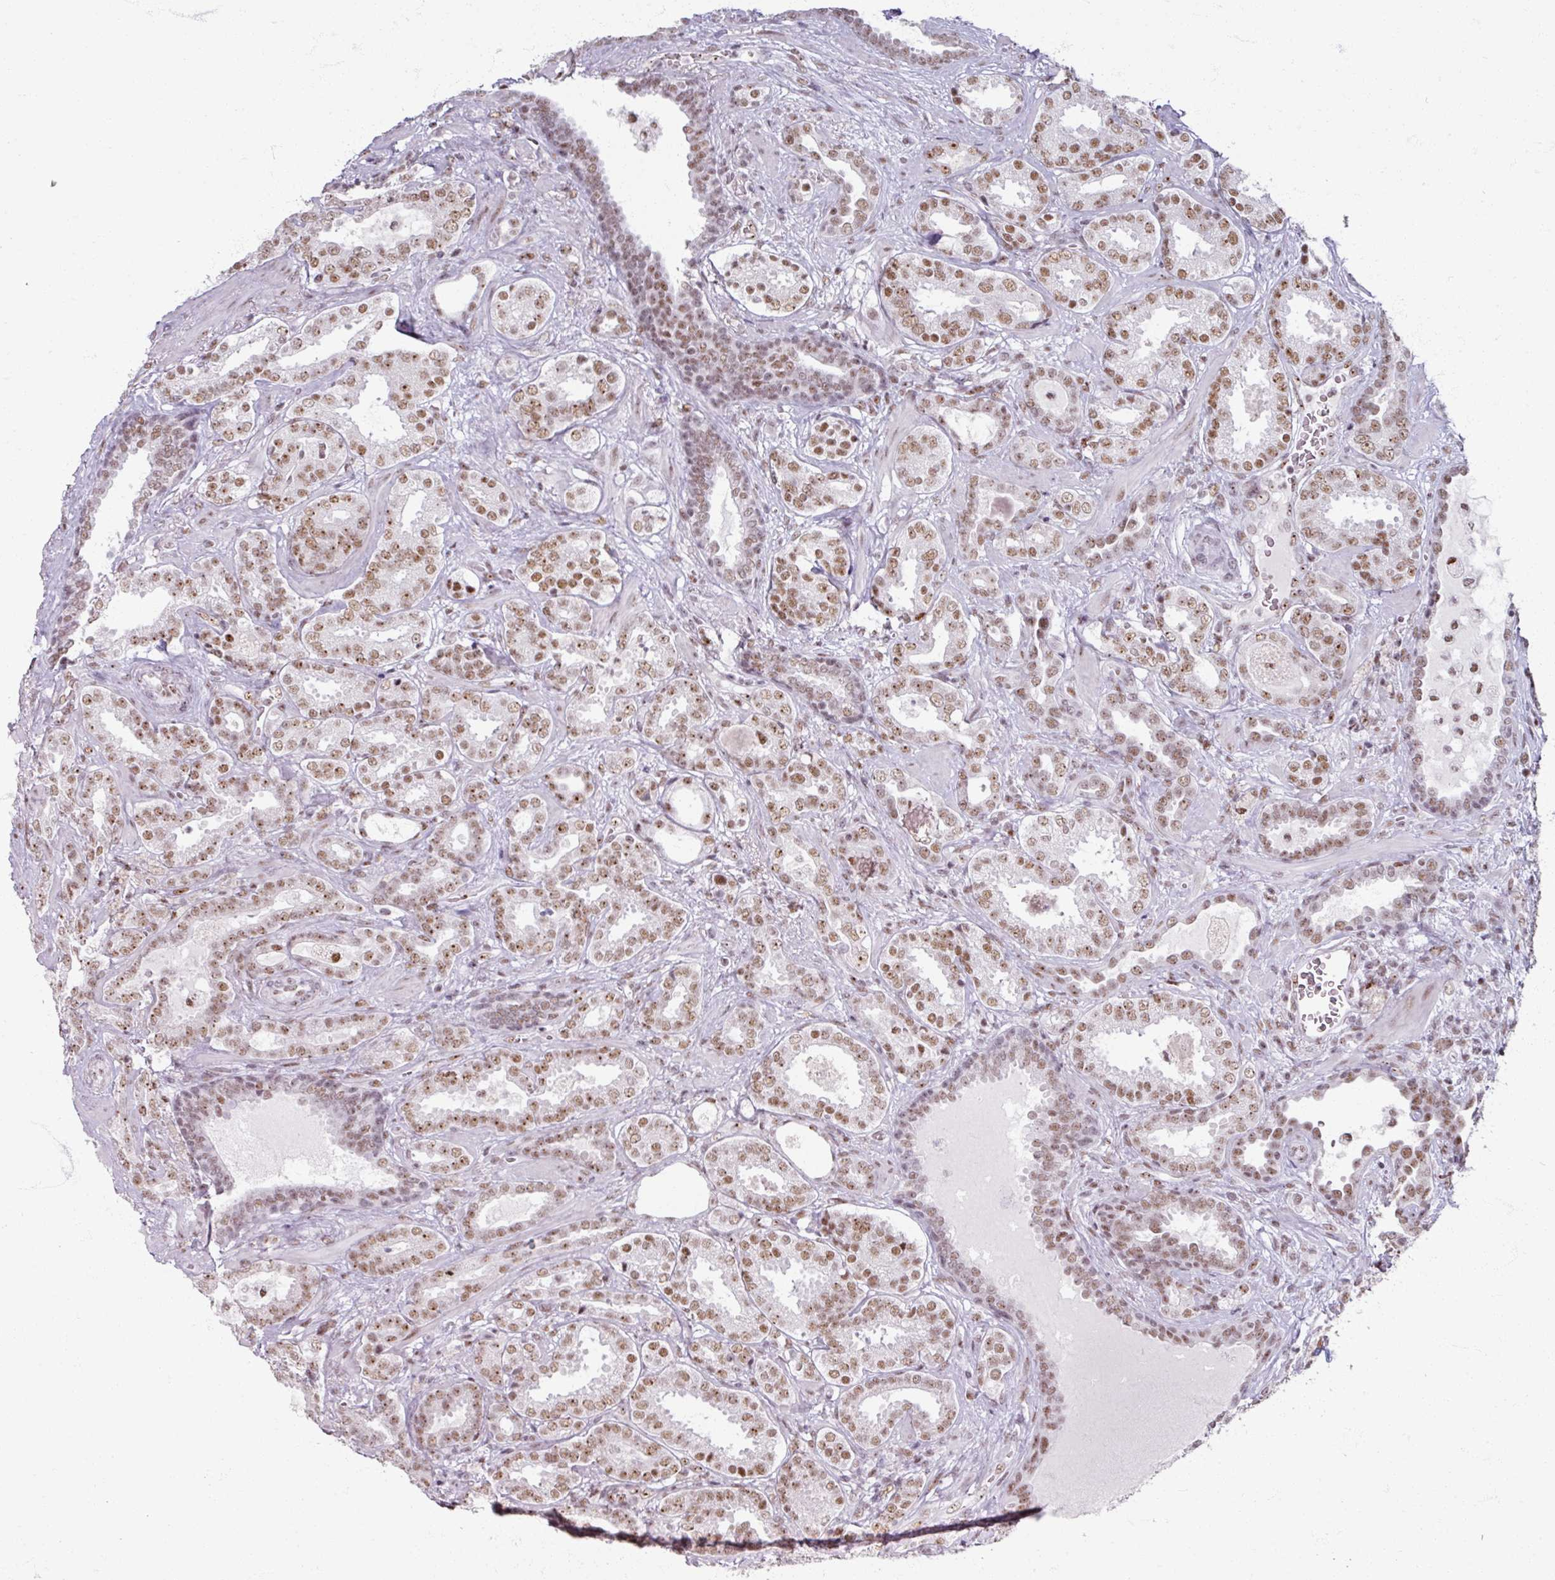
{"staining": {"intensity": "moderate", "quantity": ">75%", "location": "nuclear"}, "tissue": "prostate cancer", "cell_type": "Tumor cells", "image_type": "cancer", "snomed": [{"axis": "morphology", "description": "Adenocarcinoma, High grade"}, {"axis": "topography", "description": "Prostate"}], "caption": "Moderate nuclear expression for a protein is present in approximately >75% of tumor cells of prostate cancer (adenocarcinoma (high-grade)) using immunohistochemistry.", "gene": "ADAR", "patient": {"sex": "male", "age": 65}}